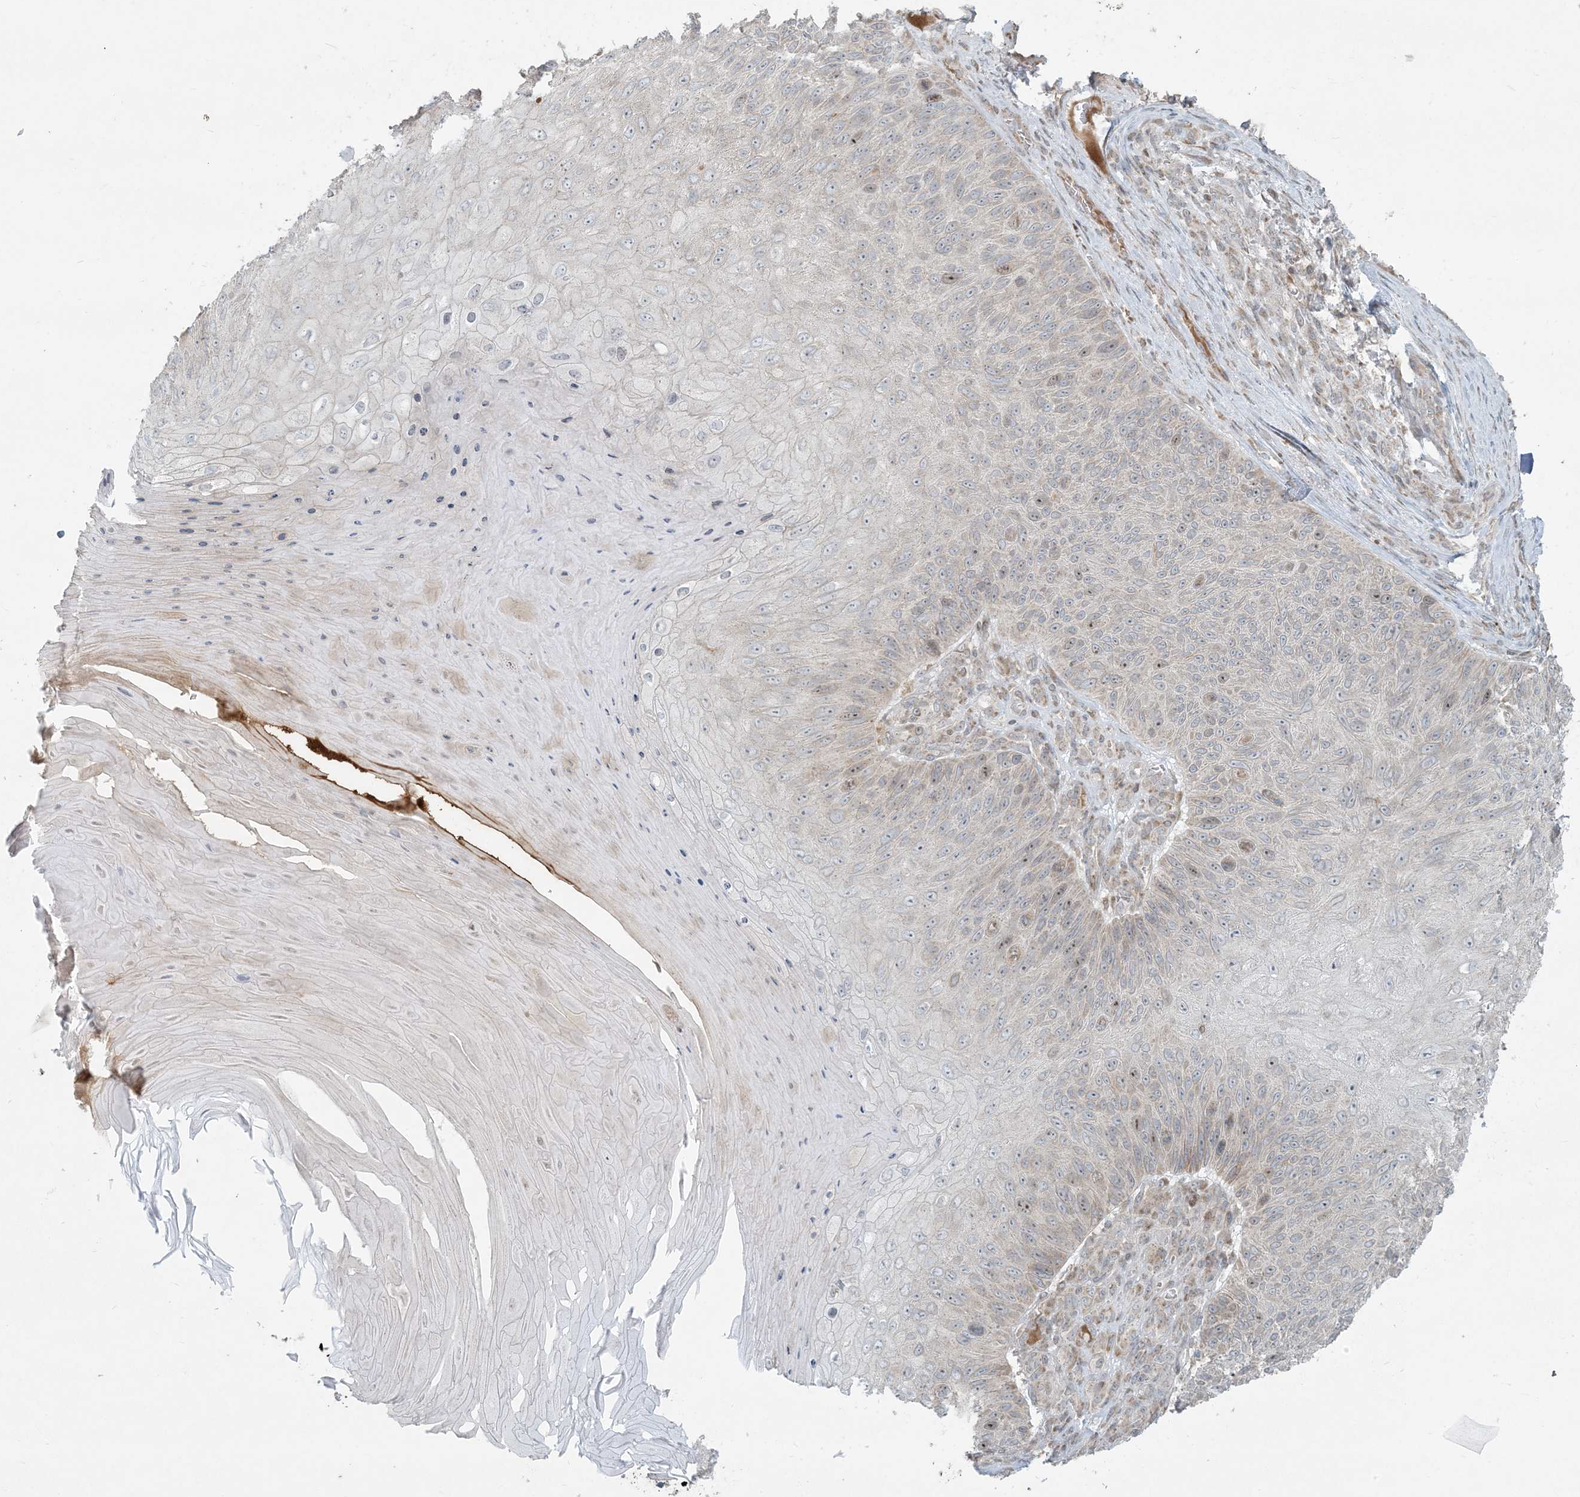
{"staining": {"intensity": "moderate", "quantity": "<25%", "location": "nuclear"}, "tissue": "skin cancer", "cell_type": "Tumor cells", "image_type": "cancer", "snomed": [{"axis": "morphology", "description": "Squamous cell carcinoma, NOS"}, {"axis": "topography", "description": "Skin"}], "caption": "An IHC photomicrograph of neoplastic tissue is shown. Protein staining in brown shows moderate nuclear positivity in skin squamous cell carcinoma within tumor cells. The protein is stained brown, and the nuclei are stained in blue (DAB IHC with brightfield microscopy, high magnification).", "gene": "HACL1", "patient": {"sex": "female", "age": 88}}